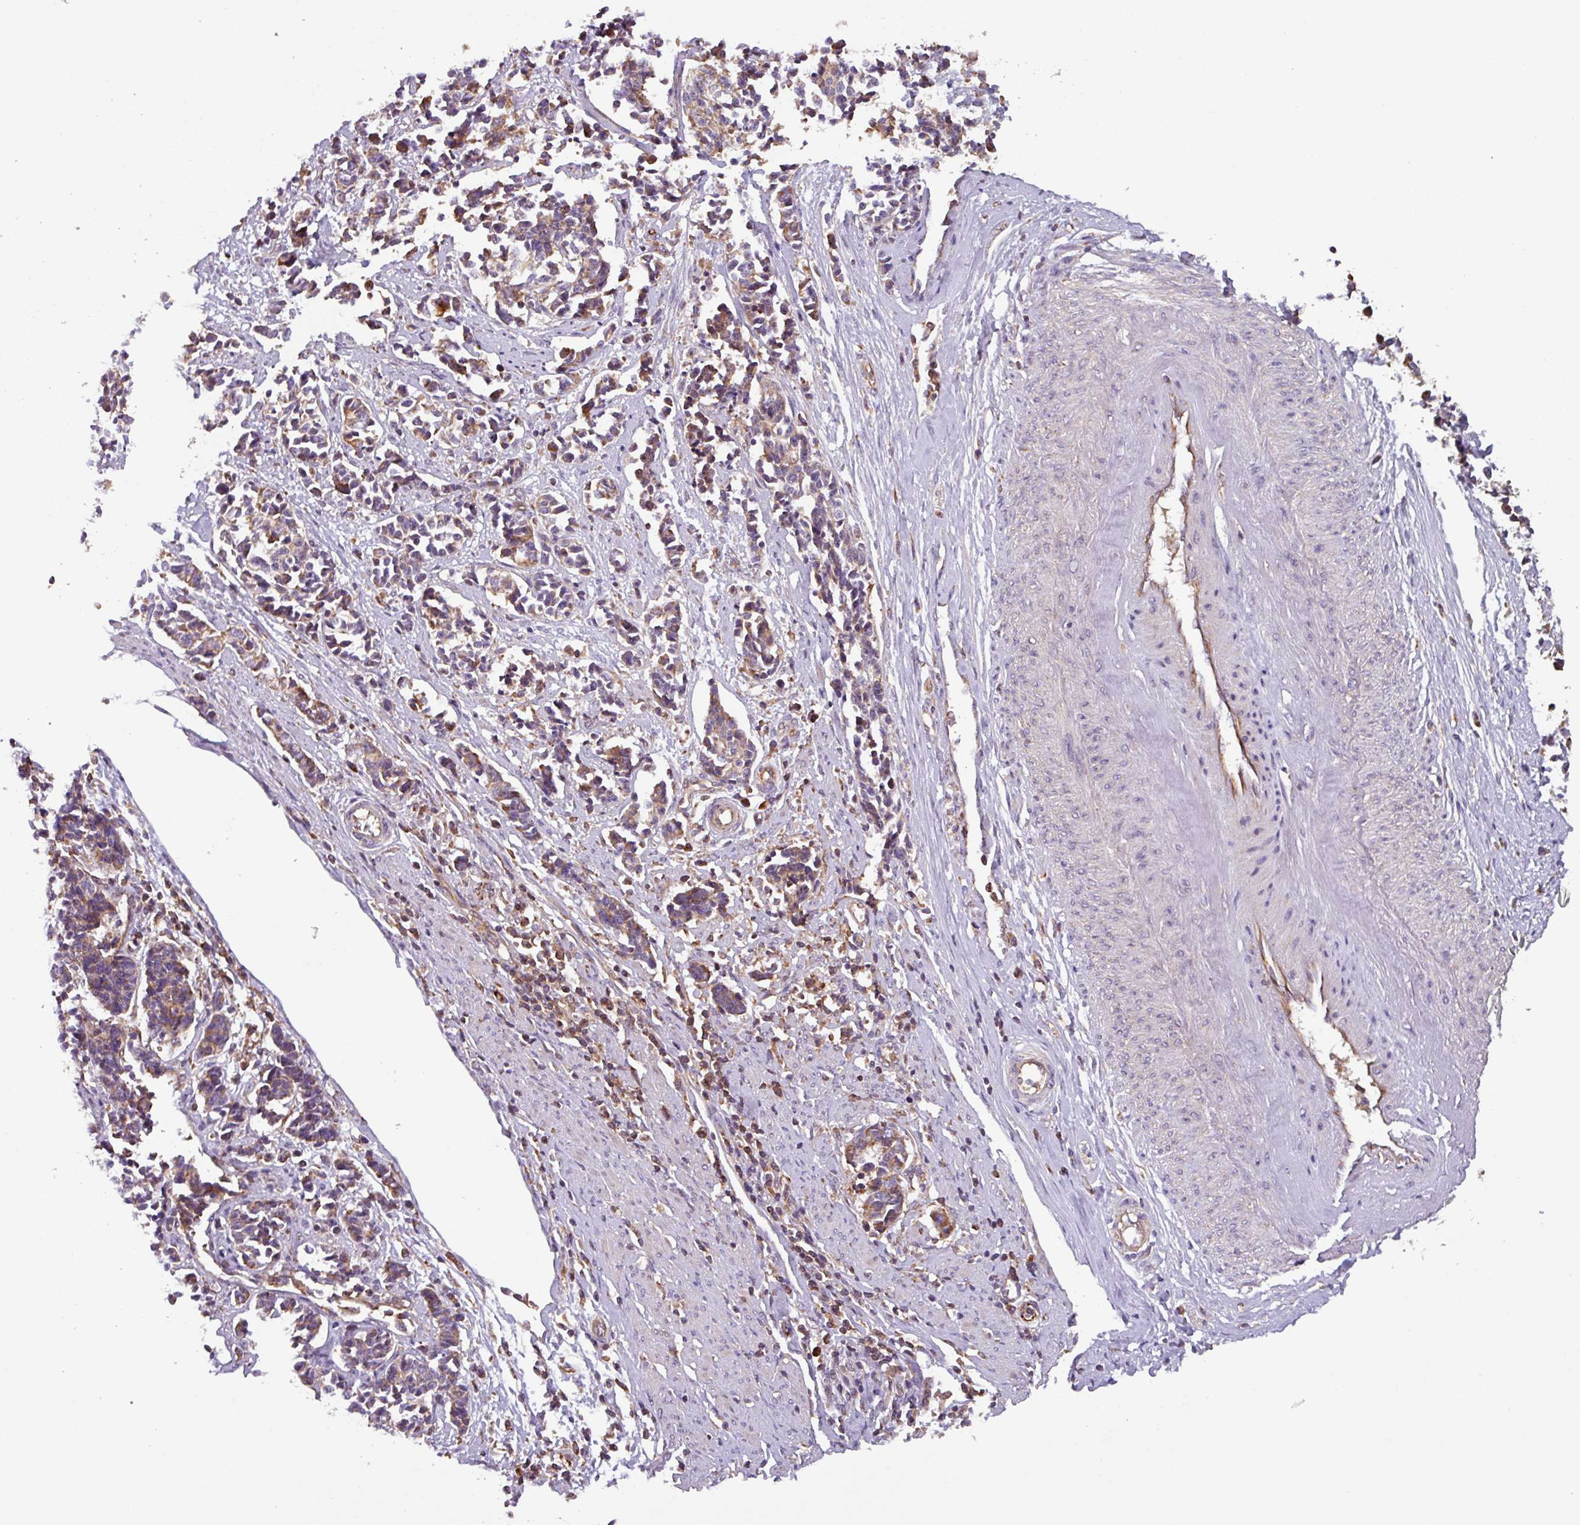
{"staining": {"intensity": "moderate", "quantity": ">75%", "location": "cytoplasmic/membranous"}, "tissue": "cervical cancer", "cell_type": "Tumor cells", "image_type": "cancer", "snomed": [{"axis": "morphology", "description": "Normal tissue, NOS"}, {"axis": "morphology", "description": "Squamous cell carcinoma, NOS"}, {"axis": "topography", "description": "Cervix"}], "caption": "IHC (DAB) staining of cervical cancer (squamous cell carcinoma) demonstrates moderate cytoplasmic/membranous protein positivity in about >75% of tumor cells.", "gene": "PLEKHD1", "patient": {"sex": "female", "age": 35}}